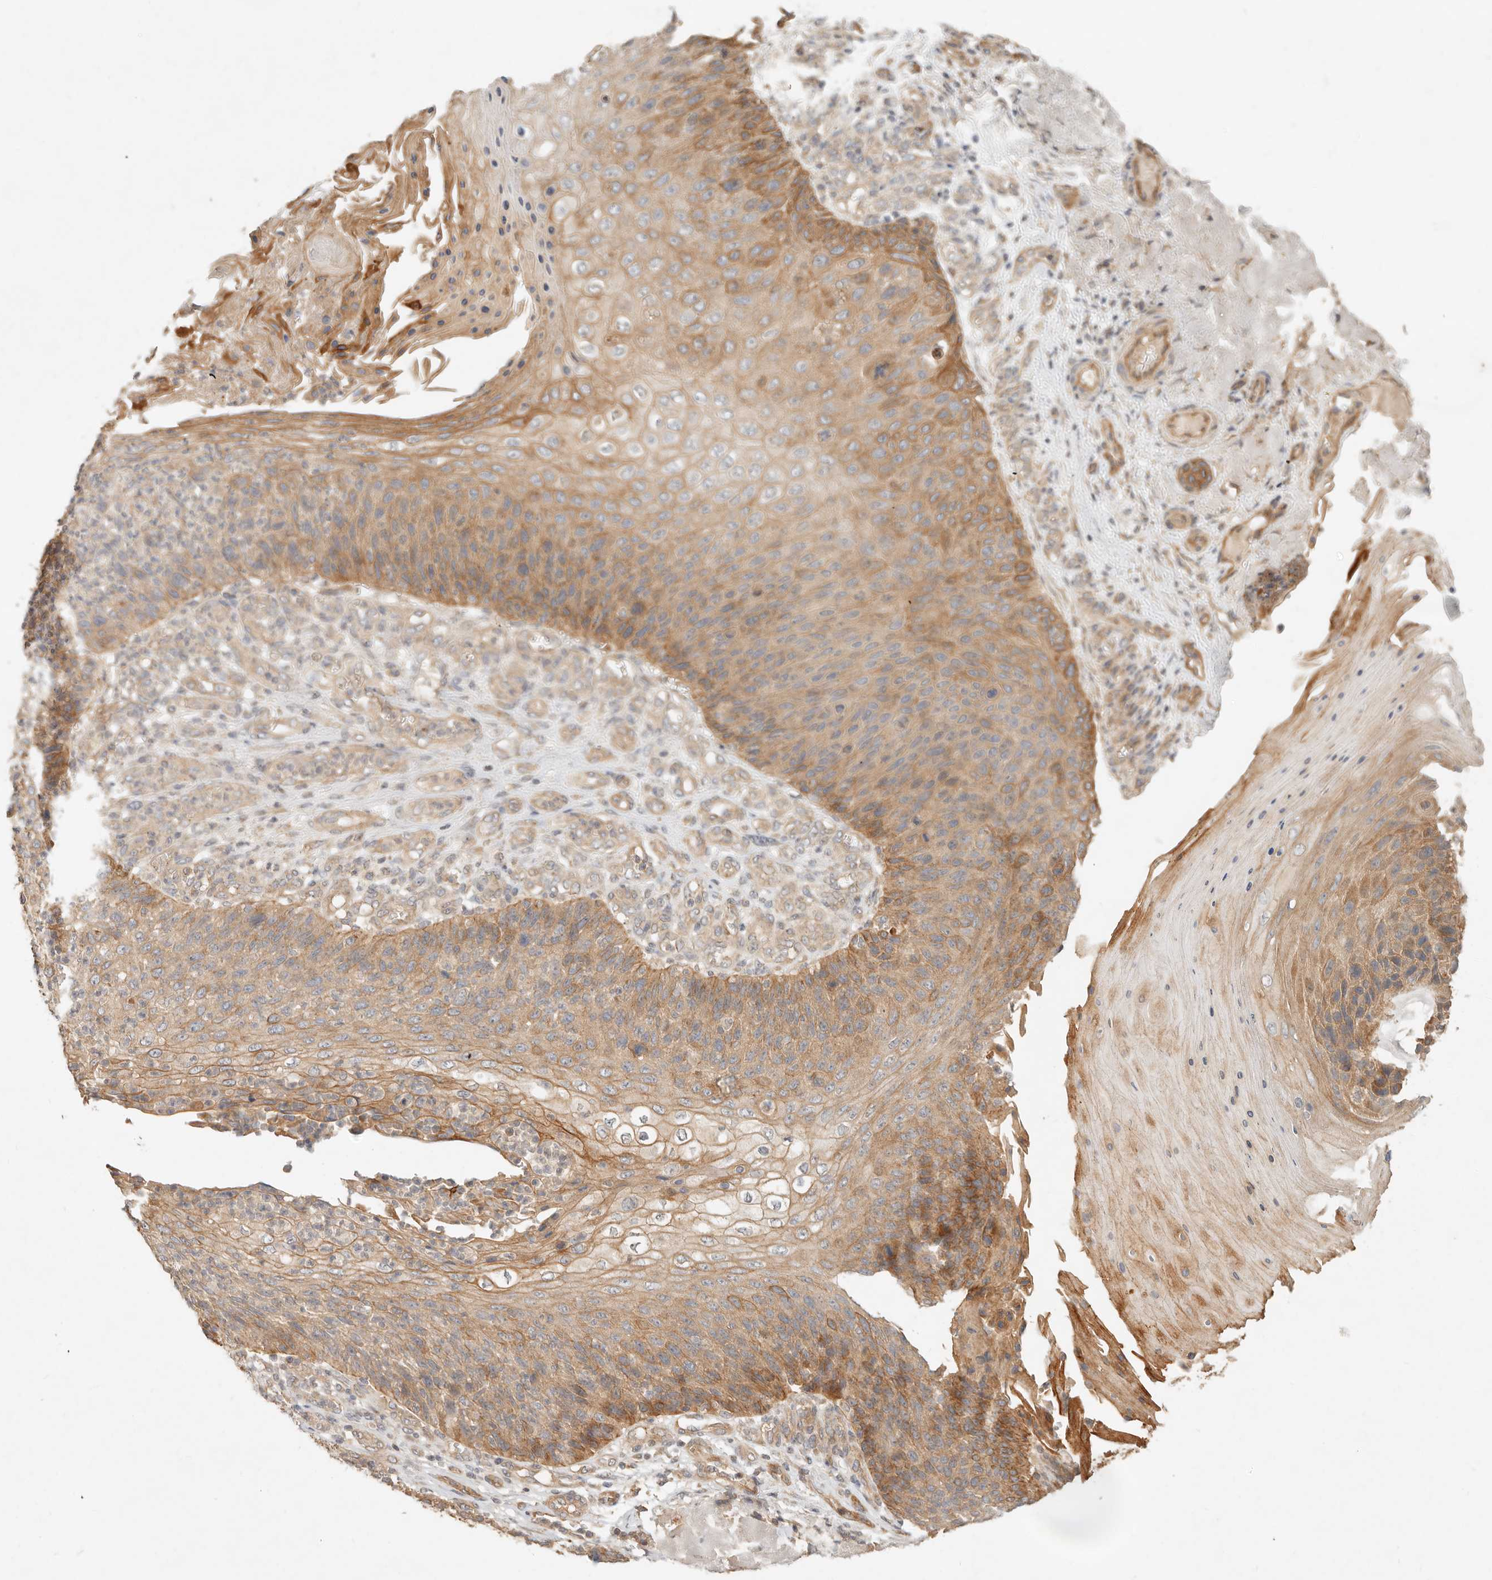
{"staining": {"intensity": "moderate", "quantity": ">75%", "location": "cytoplasmic/membranous"}, "tissue": "skin cancer", "cell_type": "Tumor cells", "image_type": "cancer", "snomed": [{"axis": "morphology", "description": "Squamous cell carcinoma, NOS"}, {"axis": "topography", "description": "Skin"}], "caption": "Skin cancer (squamous cell carcinoma) stained for a protein displays moderate cytoplasmic/membranous positivity in tumor cells. Using DAB (brown) and hematoxylin (blue) stains, captured at high magnification using brightfield microscopy.", "gene": "HECTD3", "patient": {"sex": "female", "age": 88}}